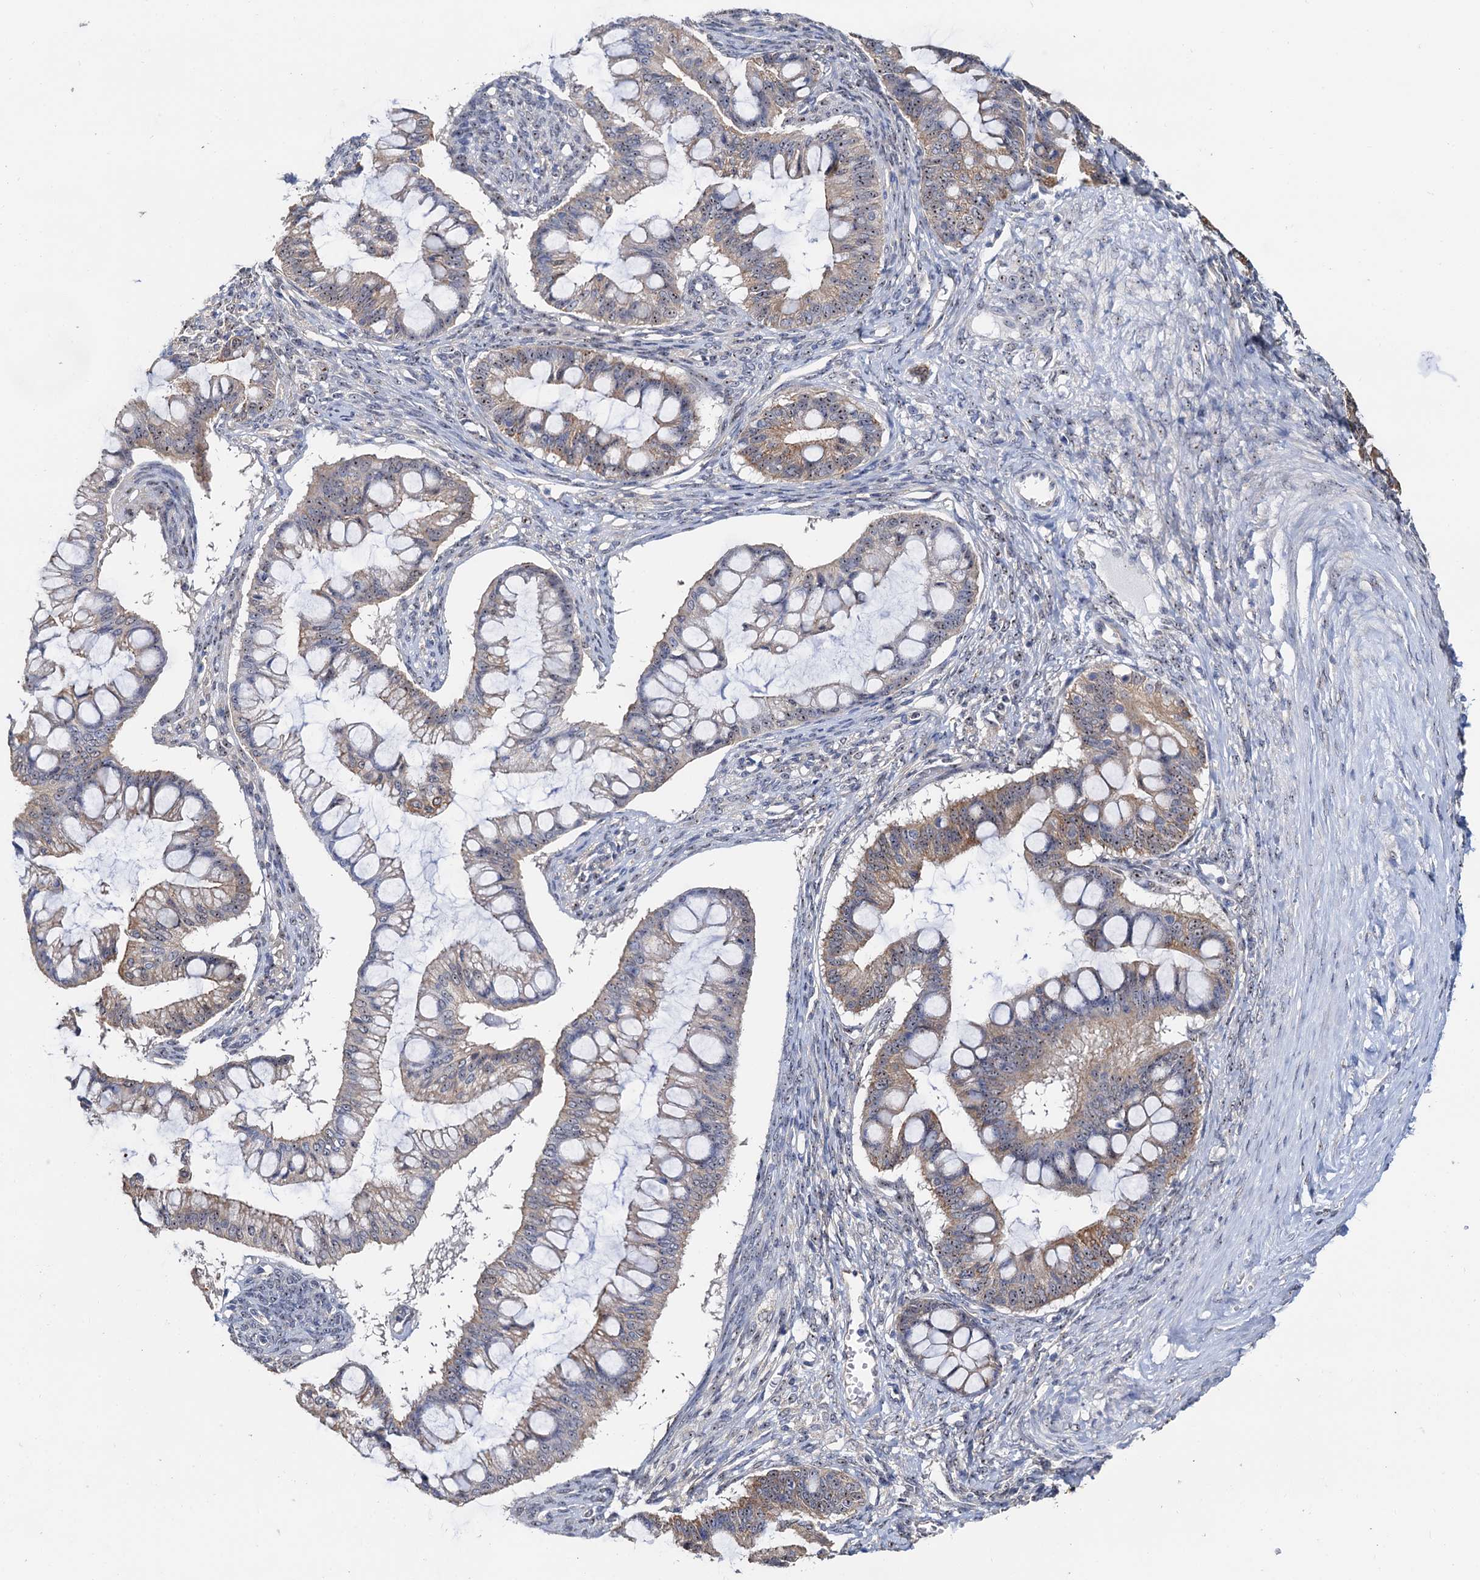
{"staining": {"intensity": "weak", "quantity": "25%-75%", "location": "cytoplasmic/membranous,nuclear"}, "tissue": "ovarian cancer", "cell_type": "Tumor cells", "image_type": "cancer", "snomed": [{"axis": "morphology", "description": "Cystadenocarcinoma, mucinous, NOS"}, {"axis": "topography", "description": "Ovary"}], "caption": "Protein positivity by IHC shows weak cytoplasmic/membranous and nuclear positivity in about 25%-75% of tumor cells in ovarian mucinous cystadenocarcinoma. The protein is shown in brown color, while the nuclei are stained blue.", "gene": "C2CD3", "patient": {"sex": "female", "age": 73}}